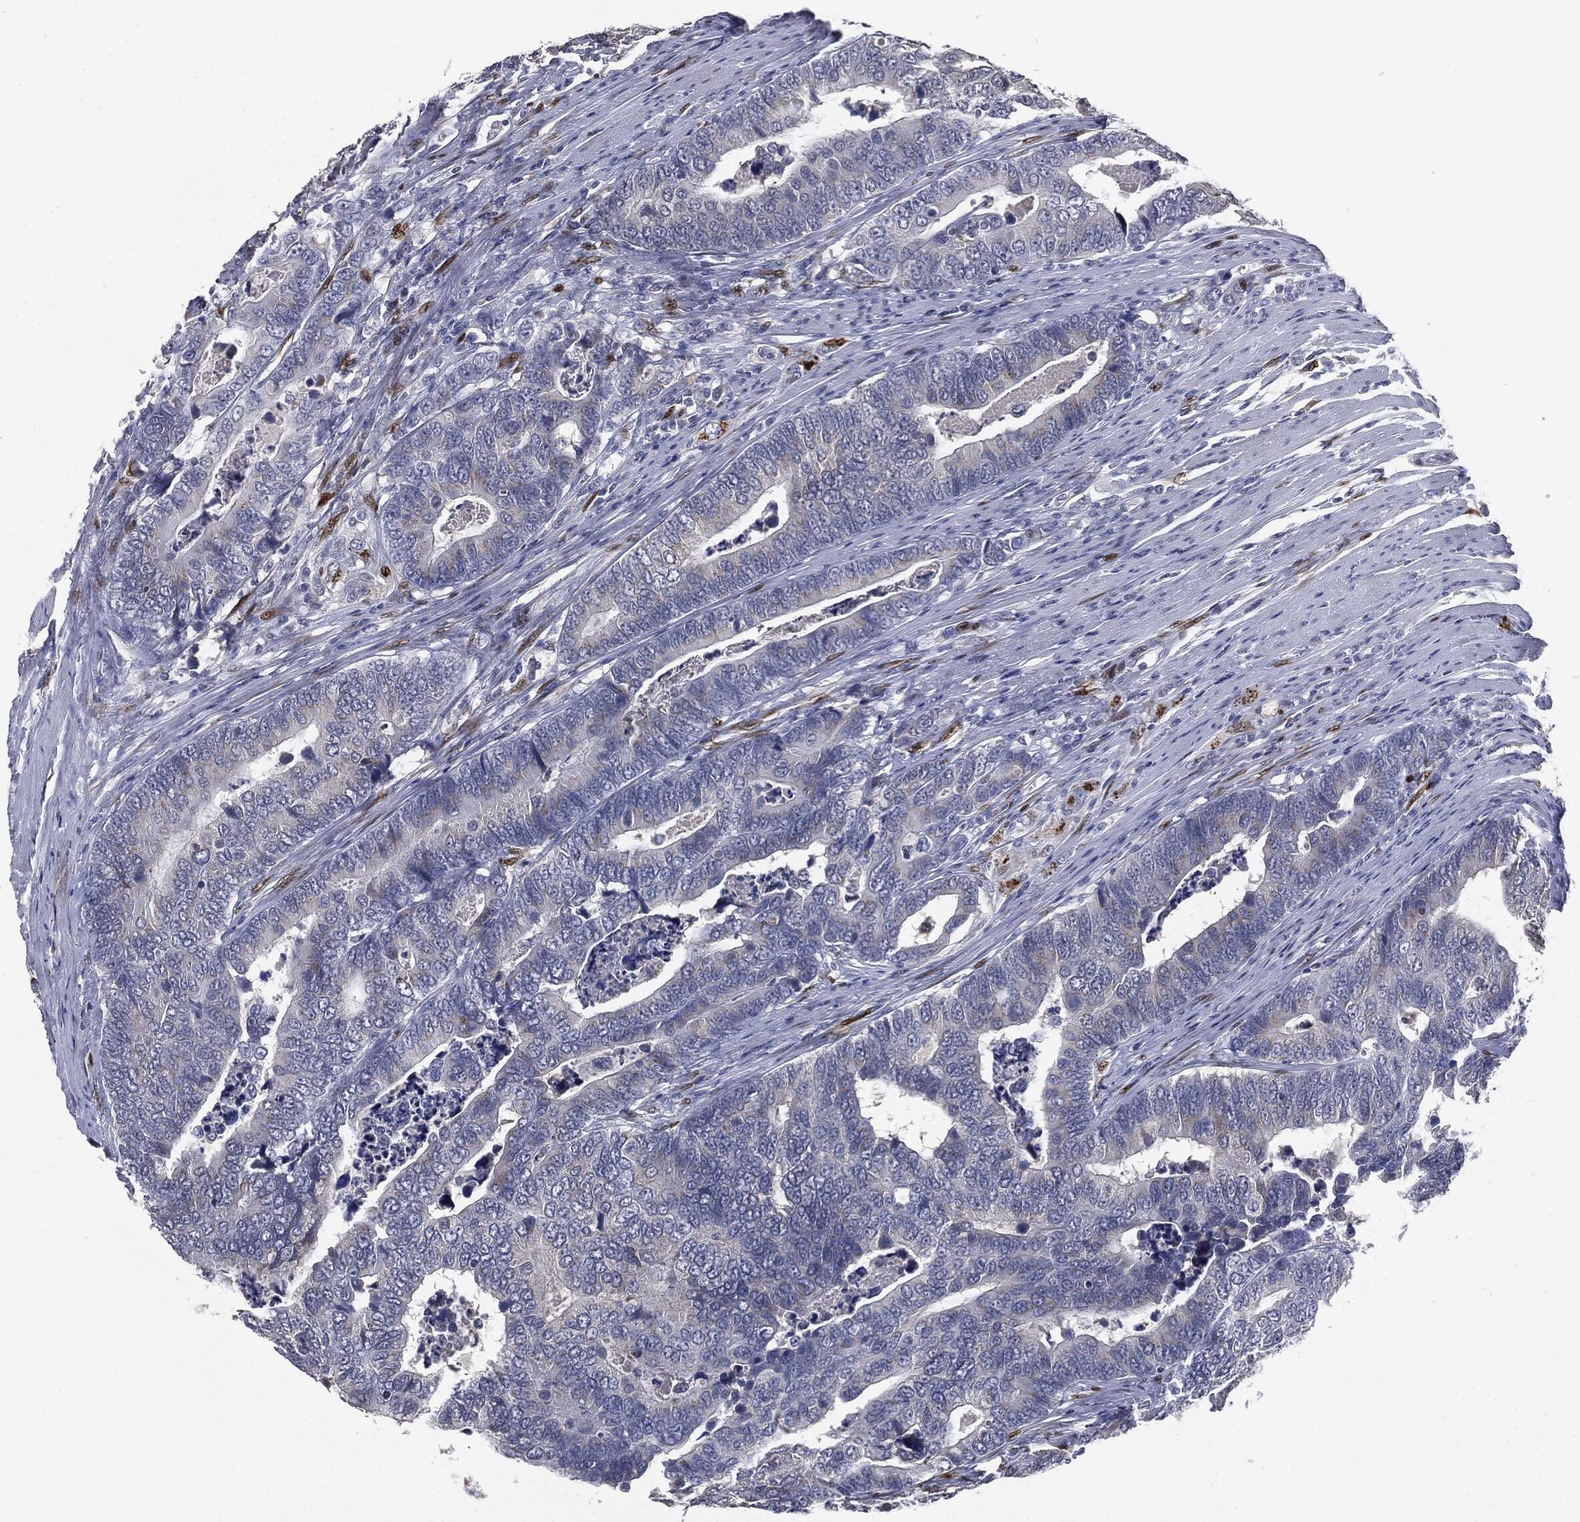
{"staining": {"intensity": "negative", "quantity": "none", "location": "none"}, "tissue": "colorectal cancer", "cell_type": "Tumor cells", "image_type": "cancer", "snomed": [{"axis": "morphology", "description": "Adenocarcinoma, NOS"}, {"axis": "topography", "description": "Colon"}], "caption": "An image of human colorectal cancer is negative for staining in tumor cells.", "gene": "CASD1", "patient": {"sex": "female", "age": 72}}